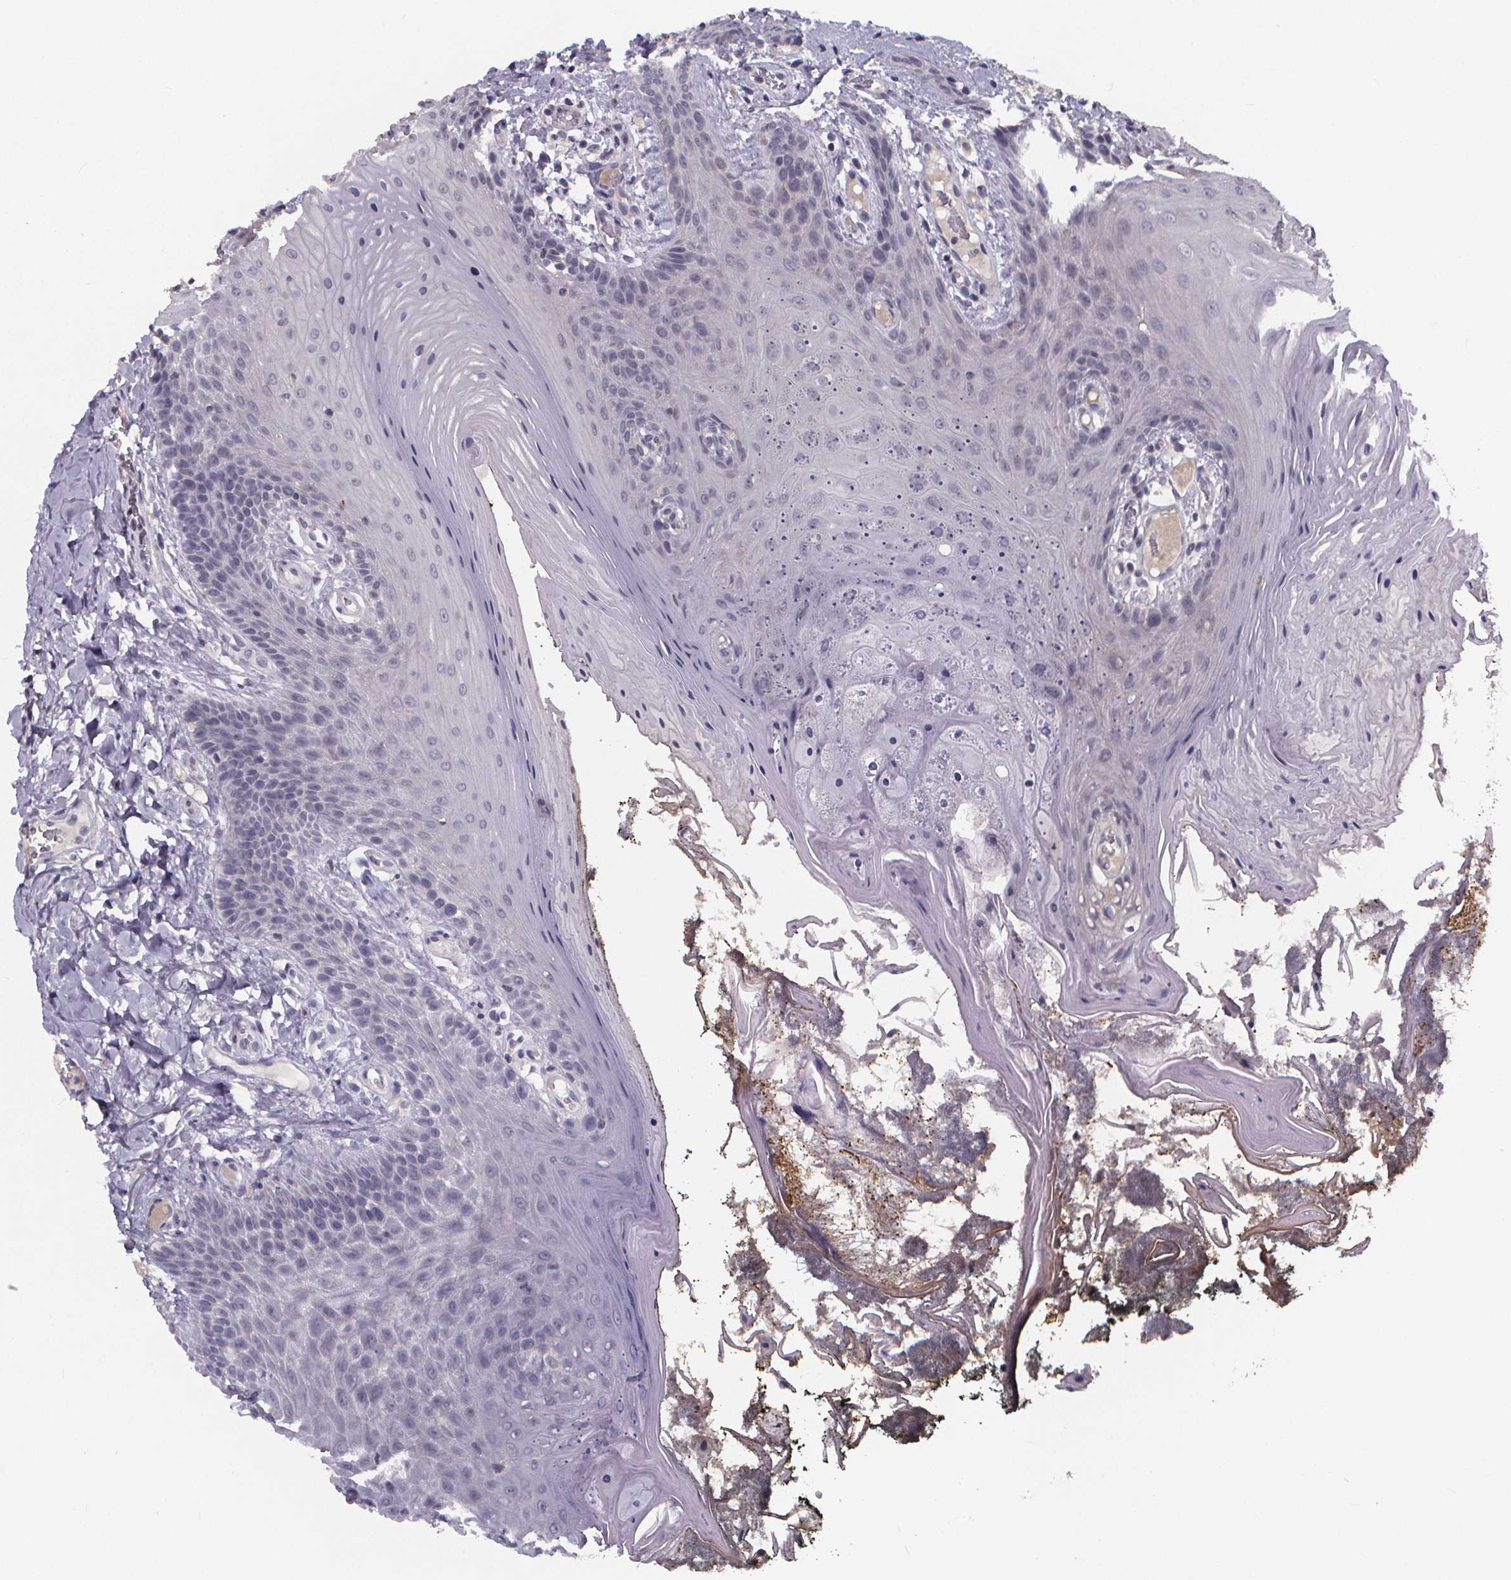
{"staining": {"intensity": "negative", "quantity": "none", "location": "none"}, "tissue": "oral mucosa", "cell_type": "Squamous epithelial cells", "image_type": "normal", "snomed": [{"axis": "morphology", "description": "Normal tissue, NOS"}, {"axis": "topography", "description": "Oral tissue"}], "caption": "DAB immunohistochemical staining of unremarkable human oral mucosa shows no significant staining in squamous epithelial cells.", "gene": "FBXW2", "patient": {"sex": "male", "age": 9}}